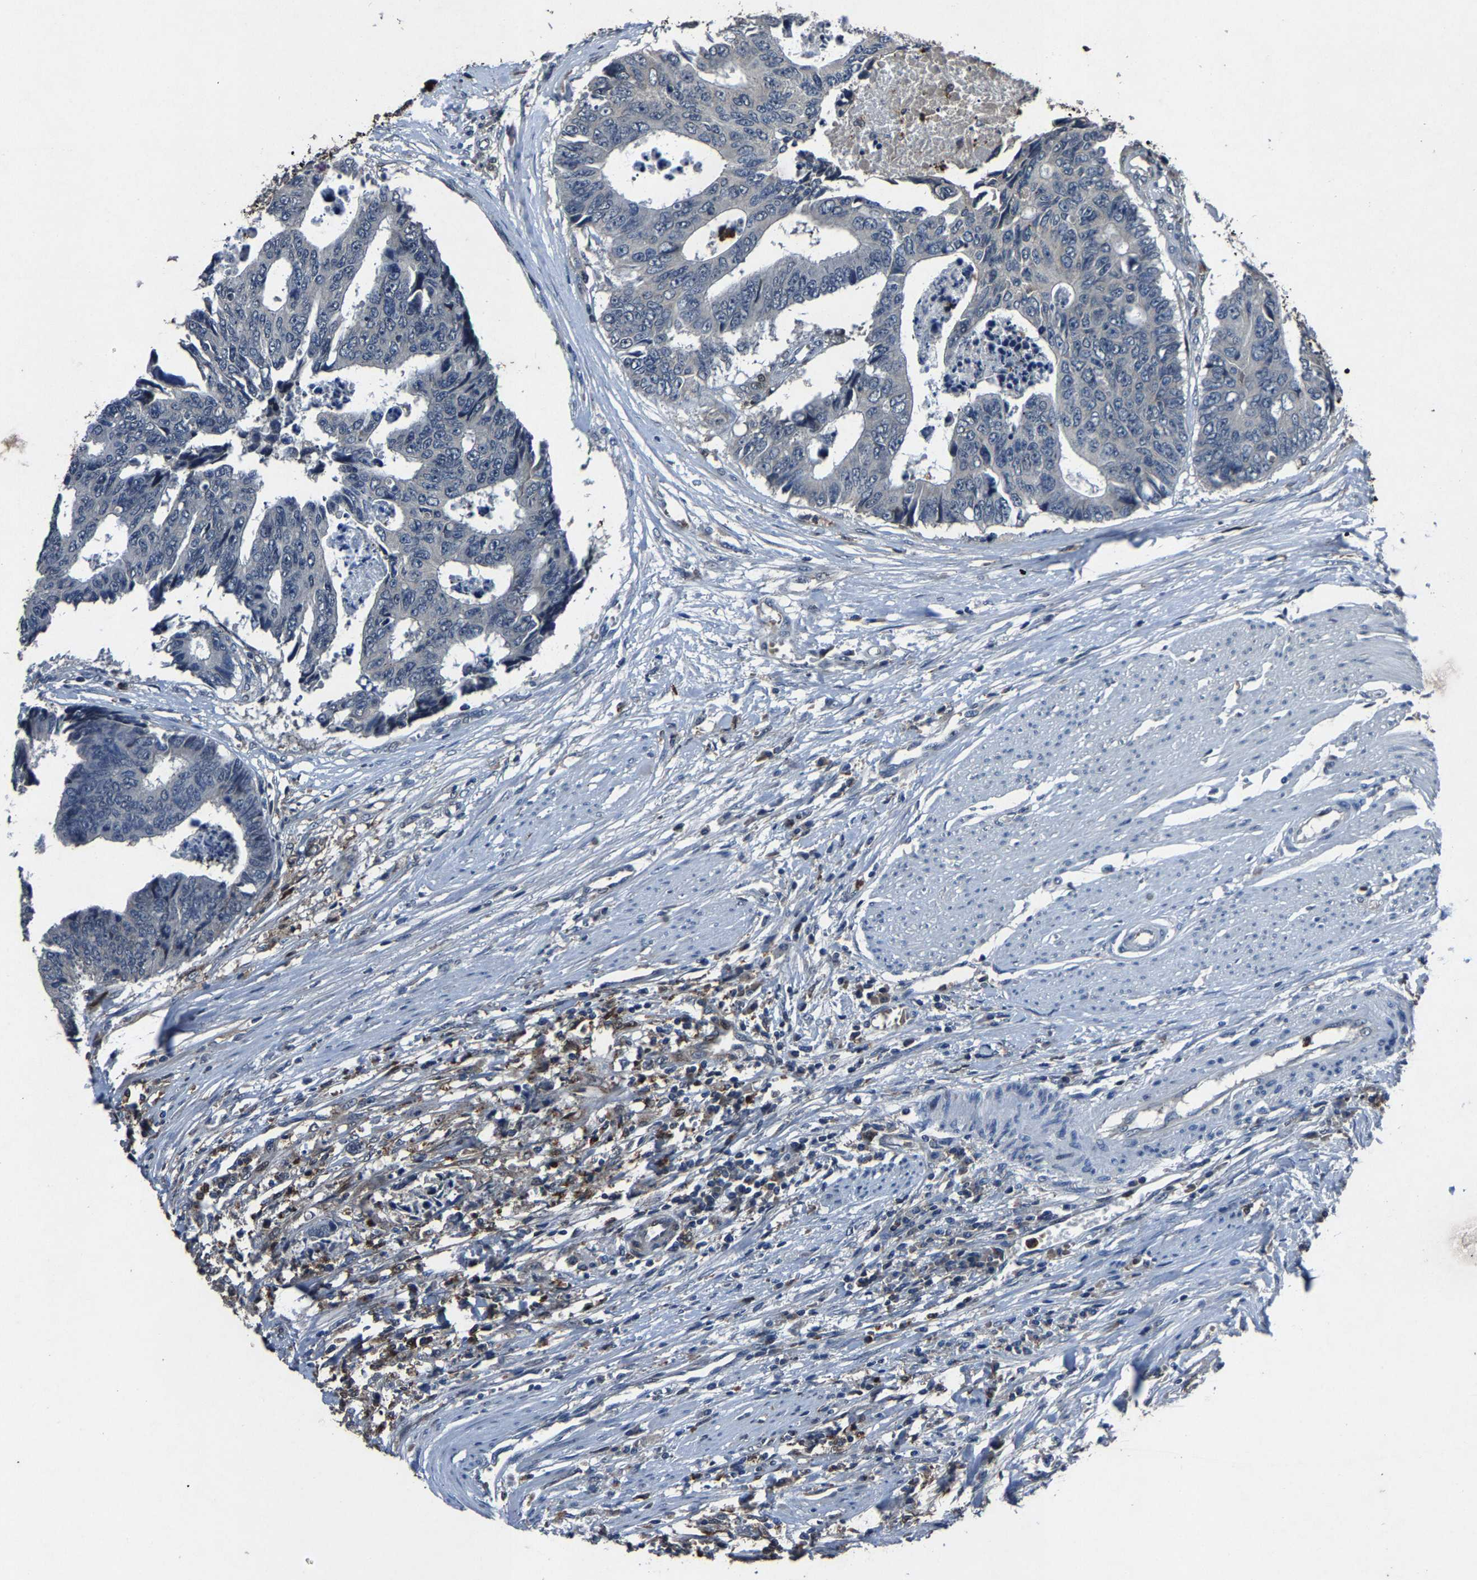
{"staining": {"intensity": "negative", "quantity": "none", "location": "none"}, "tissue": "colorectal cancer", "cell_type": "Tumor cells", "image_type": "cancer", "snomed": [{"axis": "morphology", "description": "Adenocarcinoma, NOS"}, {"axis": "topography", "description": "Rectum"}], "caption": "Immunohistochemistry of human colorectal cancer demonstrates no staining in tumor cells.", "gene": "PCNX2", "patient": {"sex": "male", "age": 84}}